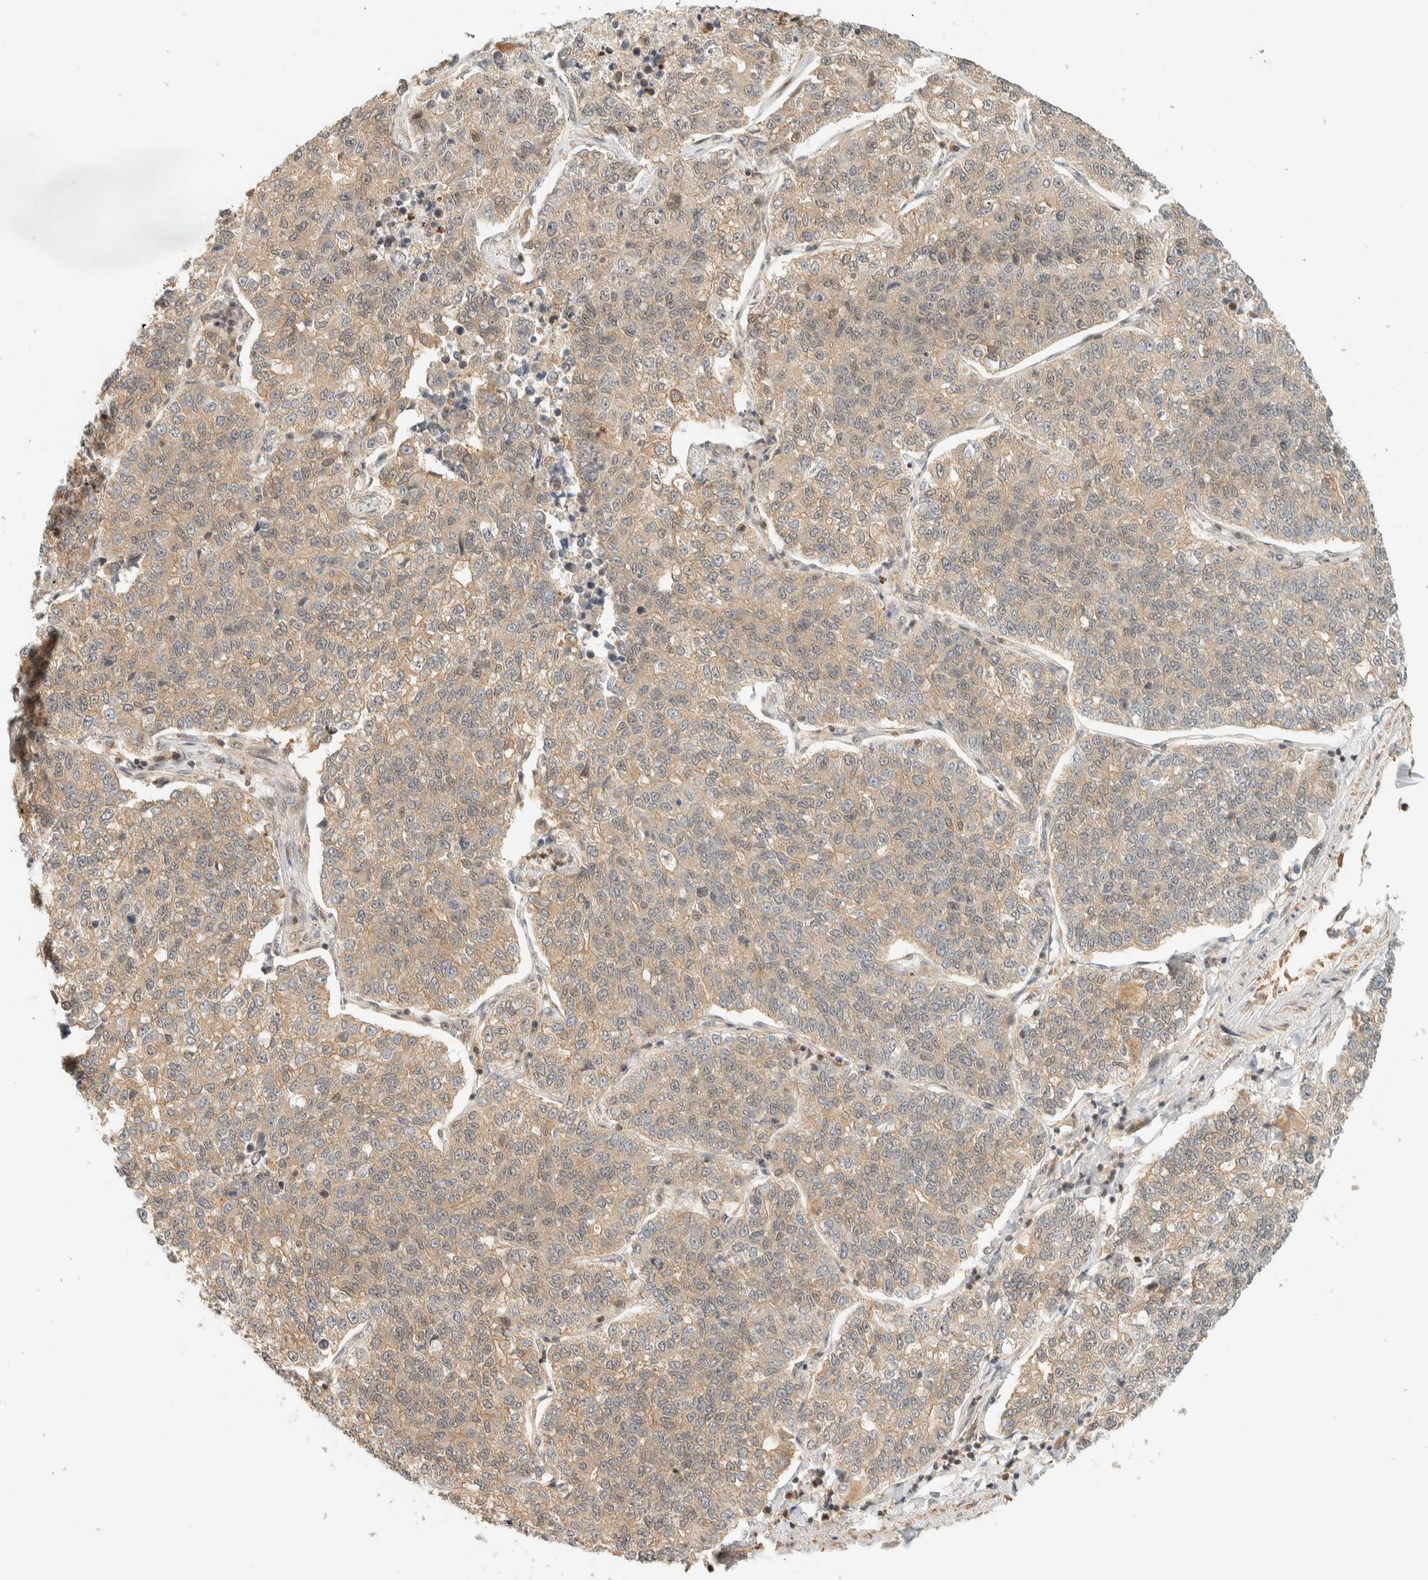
{"staining": {"intensity": "weak", "quantity": ">75%", "location": "cytoplasmic/membranous"}, "tissue": "lung cancer", "cell_type": "Tumor cells", "image_type": "cancer", "snomed": [{"axis": "morphology", "description": "Adenocarcinoma, NOS"}, {"axis": "topography", "description": "Lung"}], "caption": "Lung cancer (adenocarcinoma) tissue shows weak cytoplasmic/membranous expression in about >75% of tumor cells", "gene": "ARFGEF1", "patient": {"sex": "male", "age": 49}}